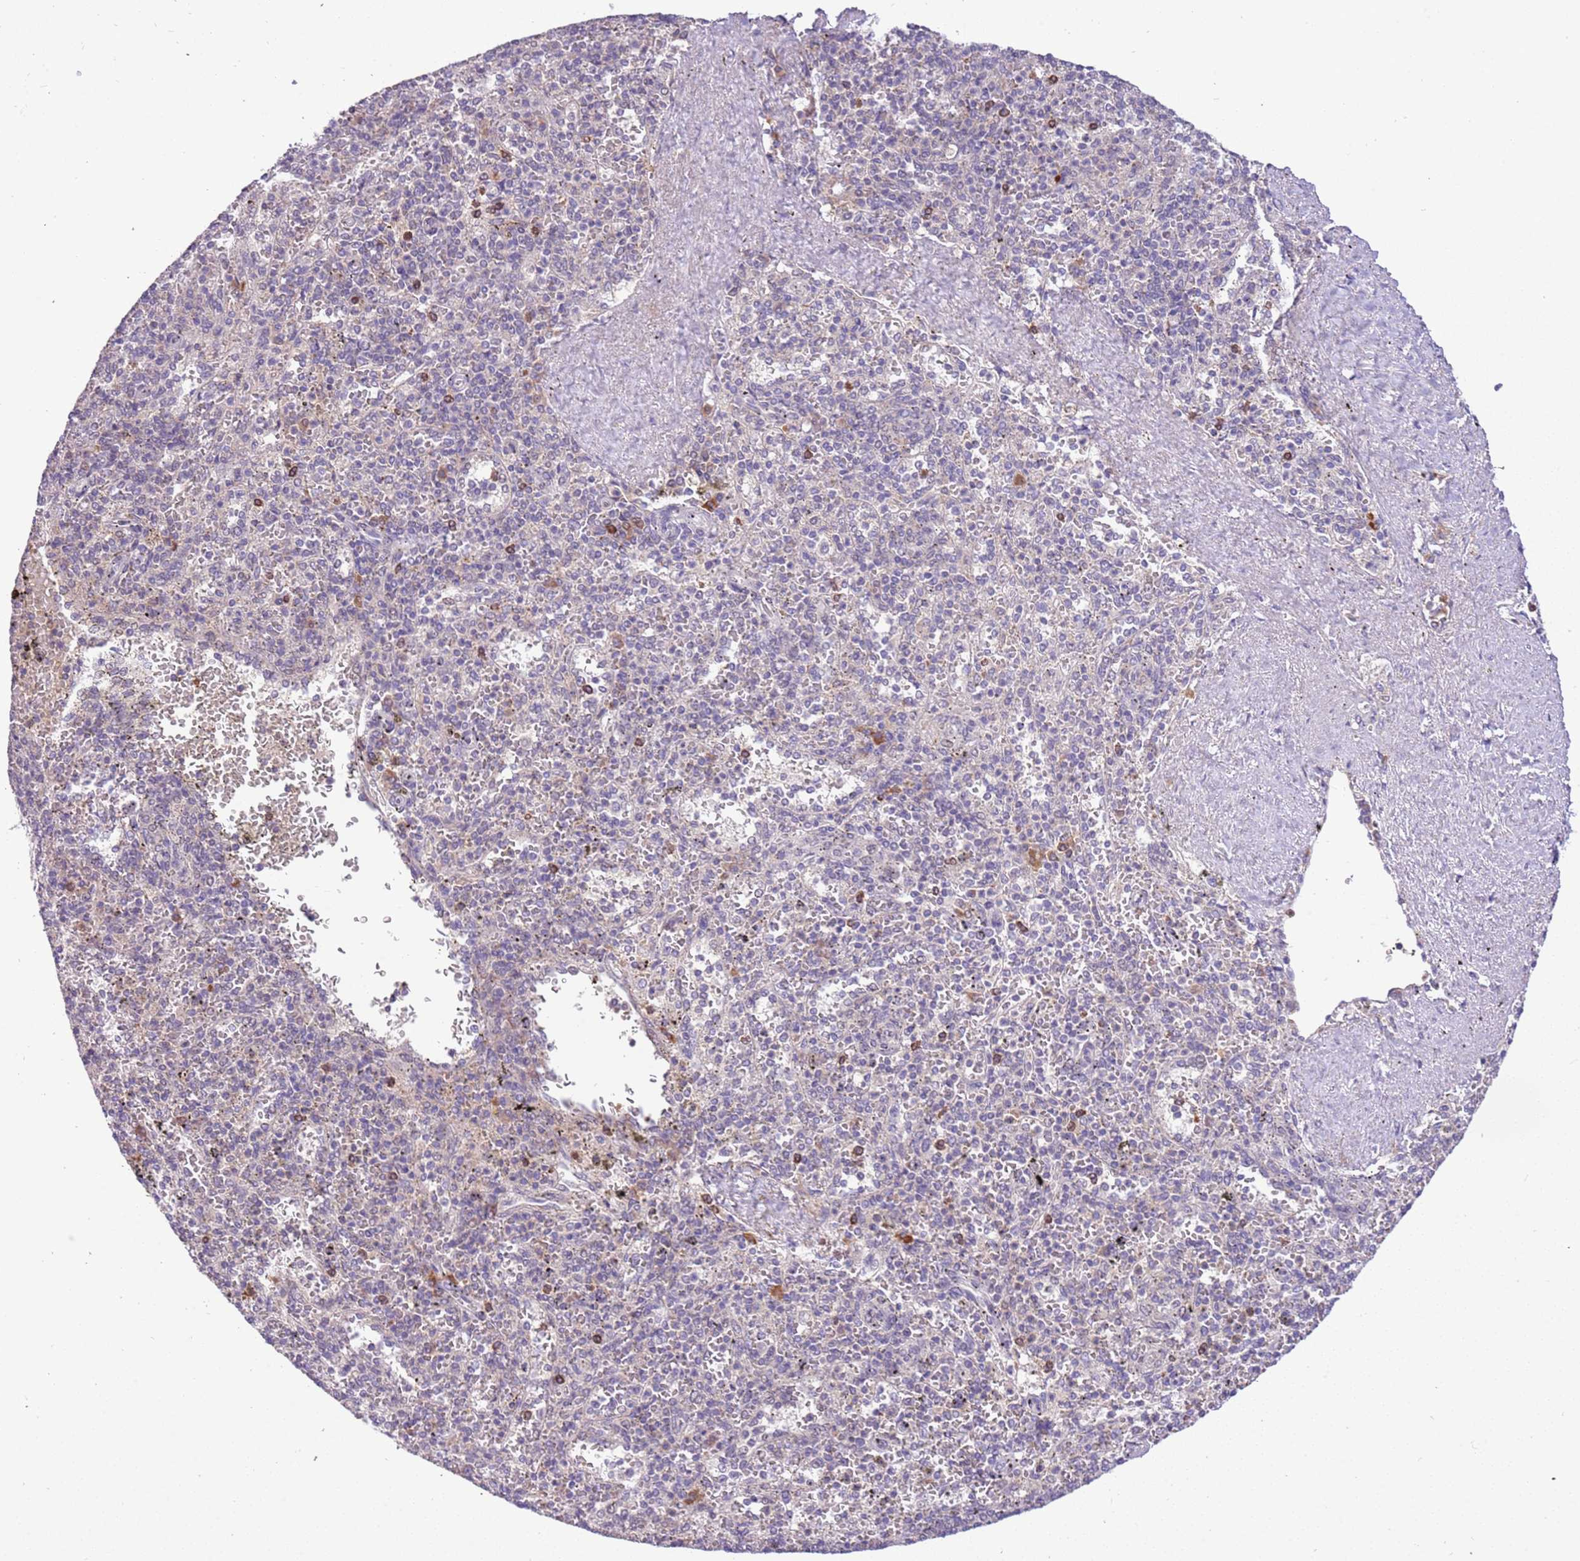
{"staining": {"intensity": "negative", "quantity": "none", "location": "none"}, "tissue": "spleen", "cell_type": "Cells in red pulp", "image_type": "normal", "snomed": [{"axis": "morphology", "description": "Normal tissue, NOS"}, {"axis": "topography", "description": "Spleen"}], "caption": "DAB (3,3'-diaminobenzidine) immunohistochemical staining of benign spleen shows no significant positivity in cells in red pulp.", "gene": "MAGEF1", "patient": {"sex": "male", "age": 82}}